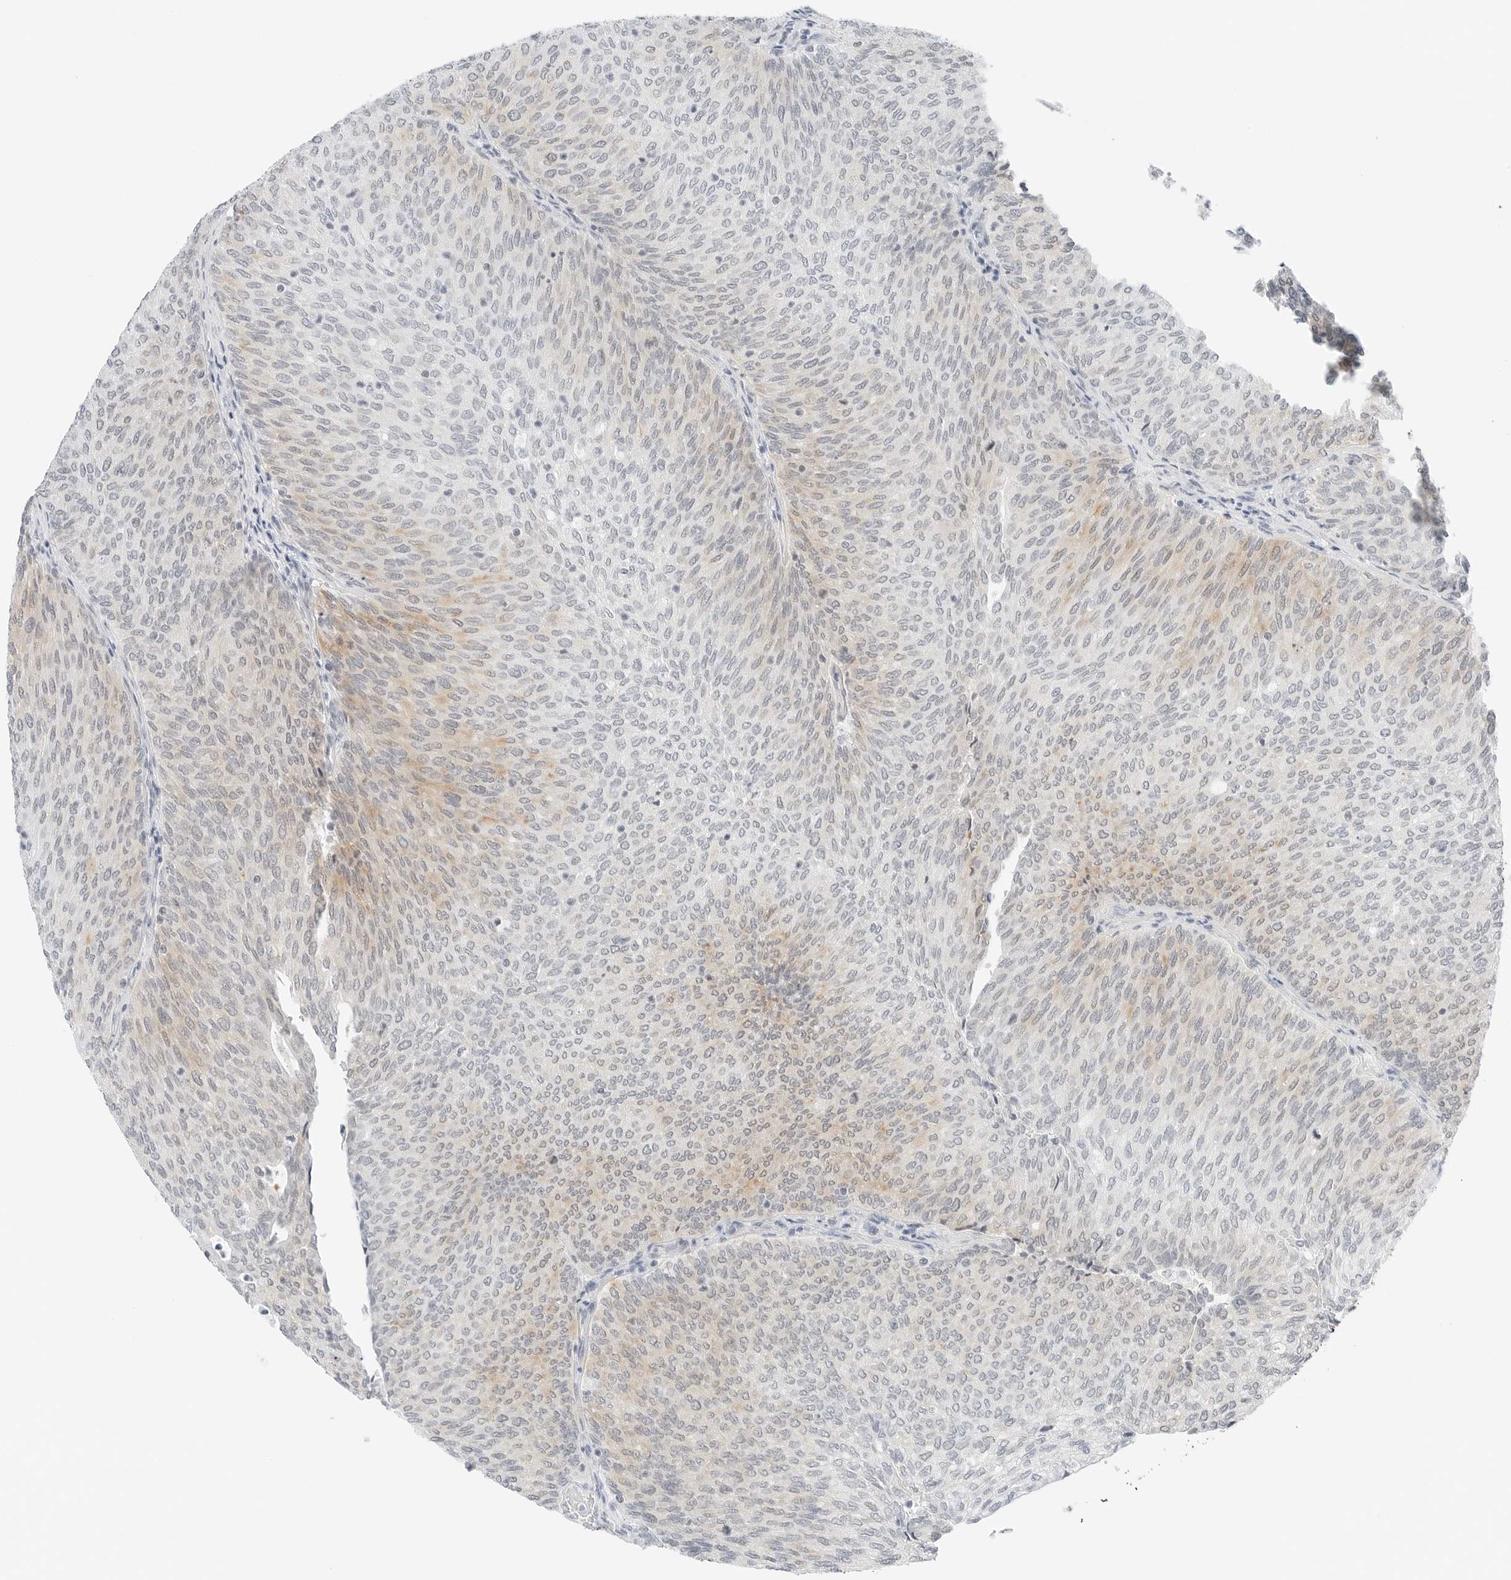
{"staining": {"intensity": "weak", "quantity": "<25%", "location": "cytoplasmic/membranous"}, "tissue": "urothelial cancer", "cell_type": "Tumor cells", "image_type": "cancer", "snomed": [{"axis": "morphology", "description": "Urothelial carcinoma, Low grade"}, {"axis": "topography", "description": "Urinary bladder"}], "caption": "Immunohistochemistry photomicrograph of neoplastic tissue: human urothelial cancer stained with DAB (3,3'-diaminobenzidine) demonstrates no significant protein positivity in tumor cells.", "gene": "CCSAP", "patient": {"sex": "female", "age": 79}}